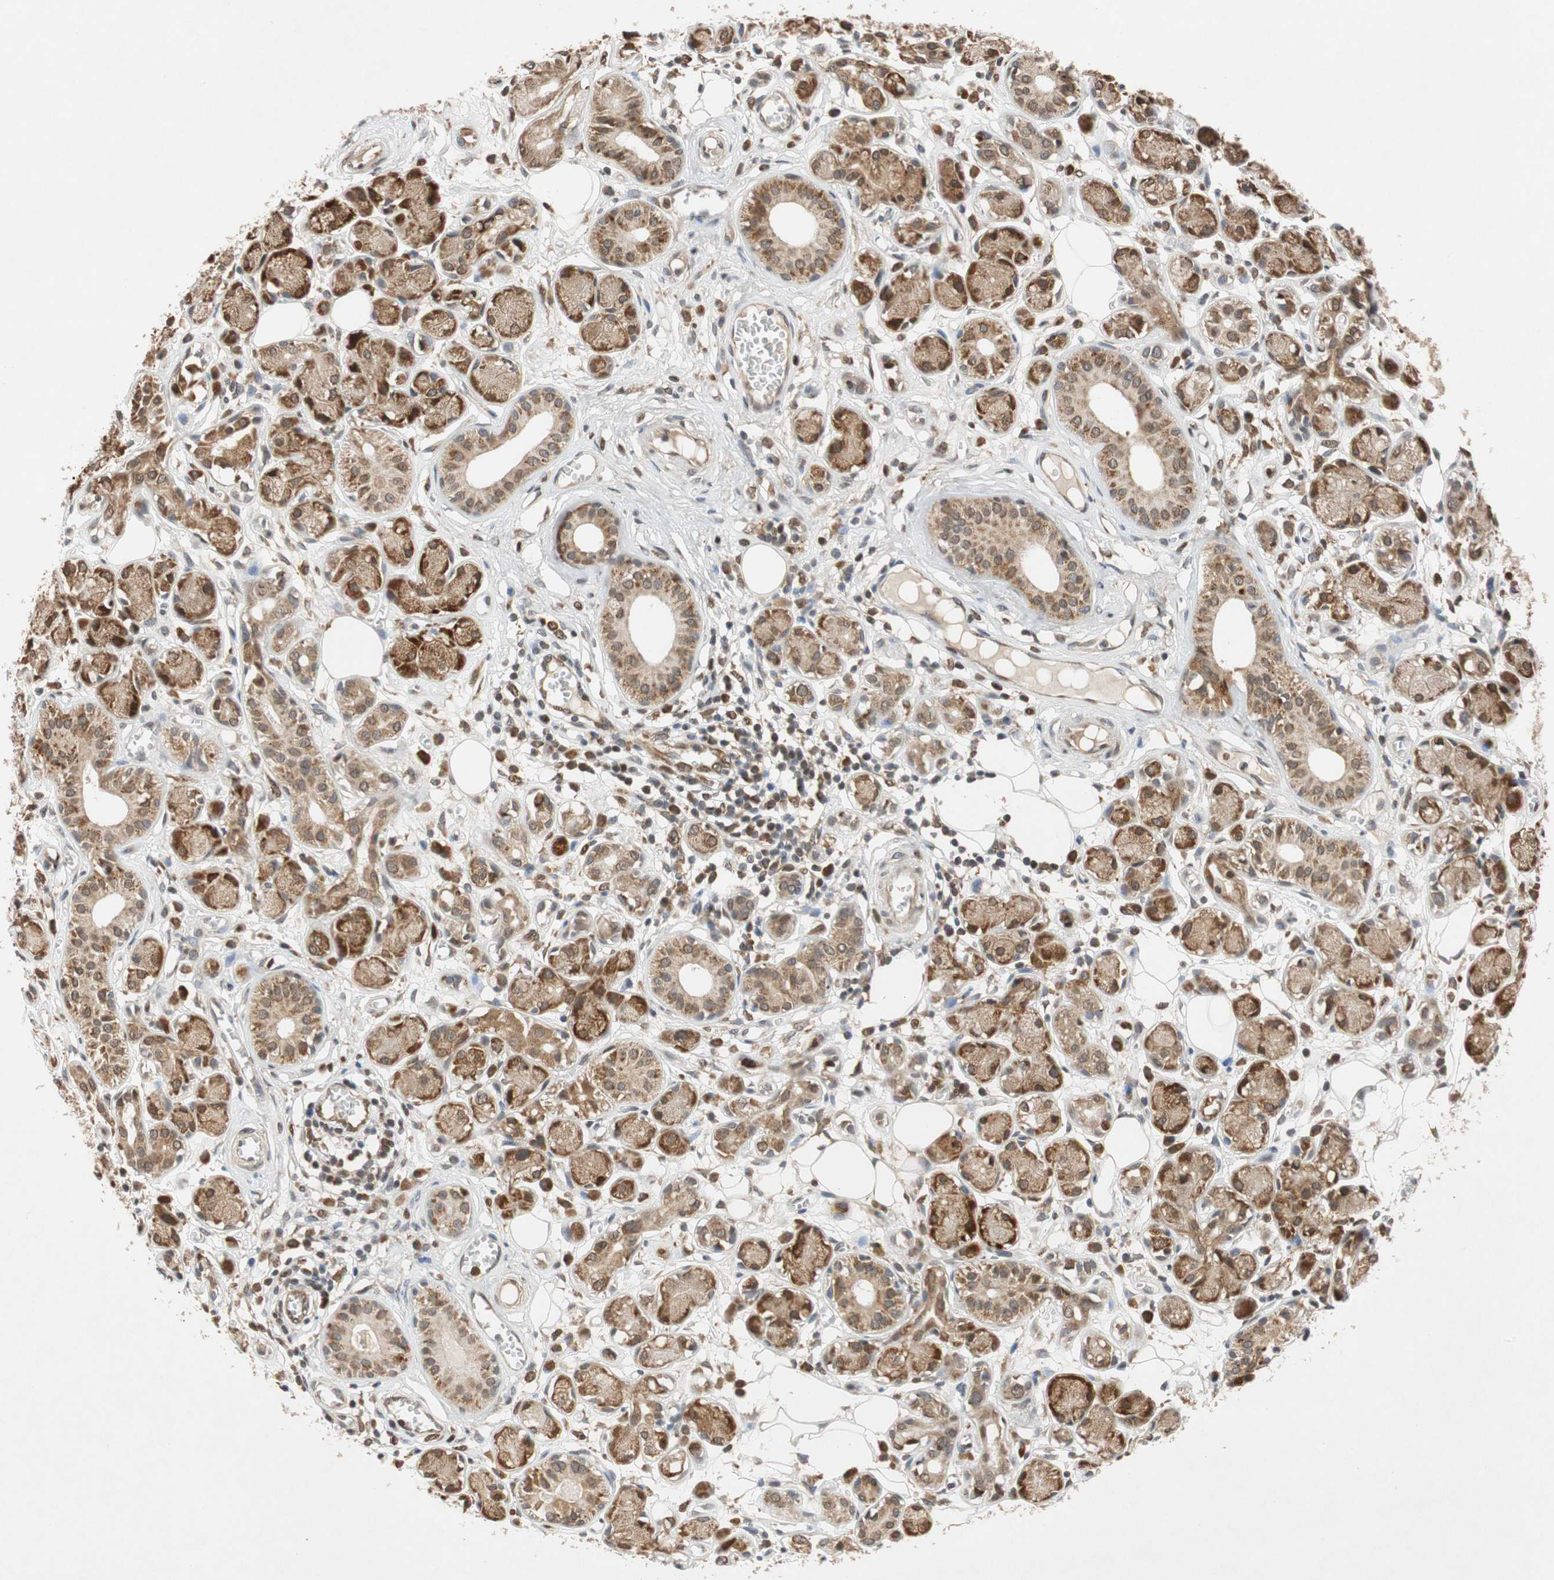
{"staining": {"intensity": "moderate", "quantity": "25%-75%", "location": "cytoplasmic/membranous"}, "tissue": "adipose tissue", "cell_type": "Adipocytes", "image_type": "normal", "snomed": [{"axis": "morphology", "description": "Normal tissue, NOS"}, {"axis": "morphology", "description": "Inflammation, NOS"}, {"axis": "topography", "description": "Vascular tissue"}, {"axis": "topography", "description": "Salivary gland"}], "caption": "Immunohistochemistry (DAB) staining of unremarkable human adipose tissue demonstrates moderate cytoplasmic/membranous protein expression in about 25%-75% of adipocytes.", "gene": "AUP1", "patient": {"sex": "female", "age": 75}}